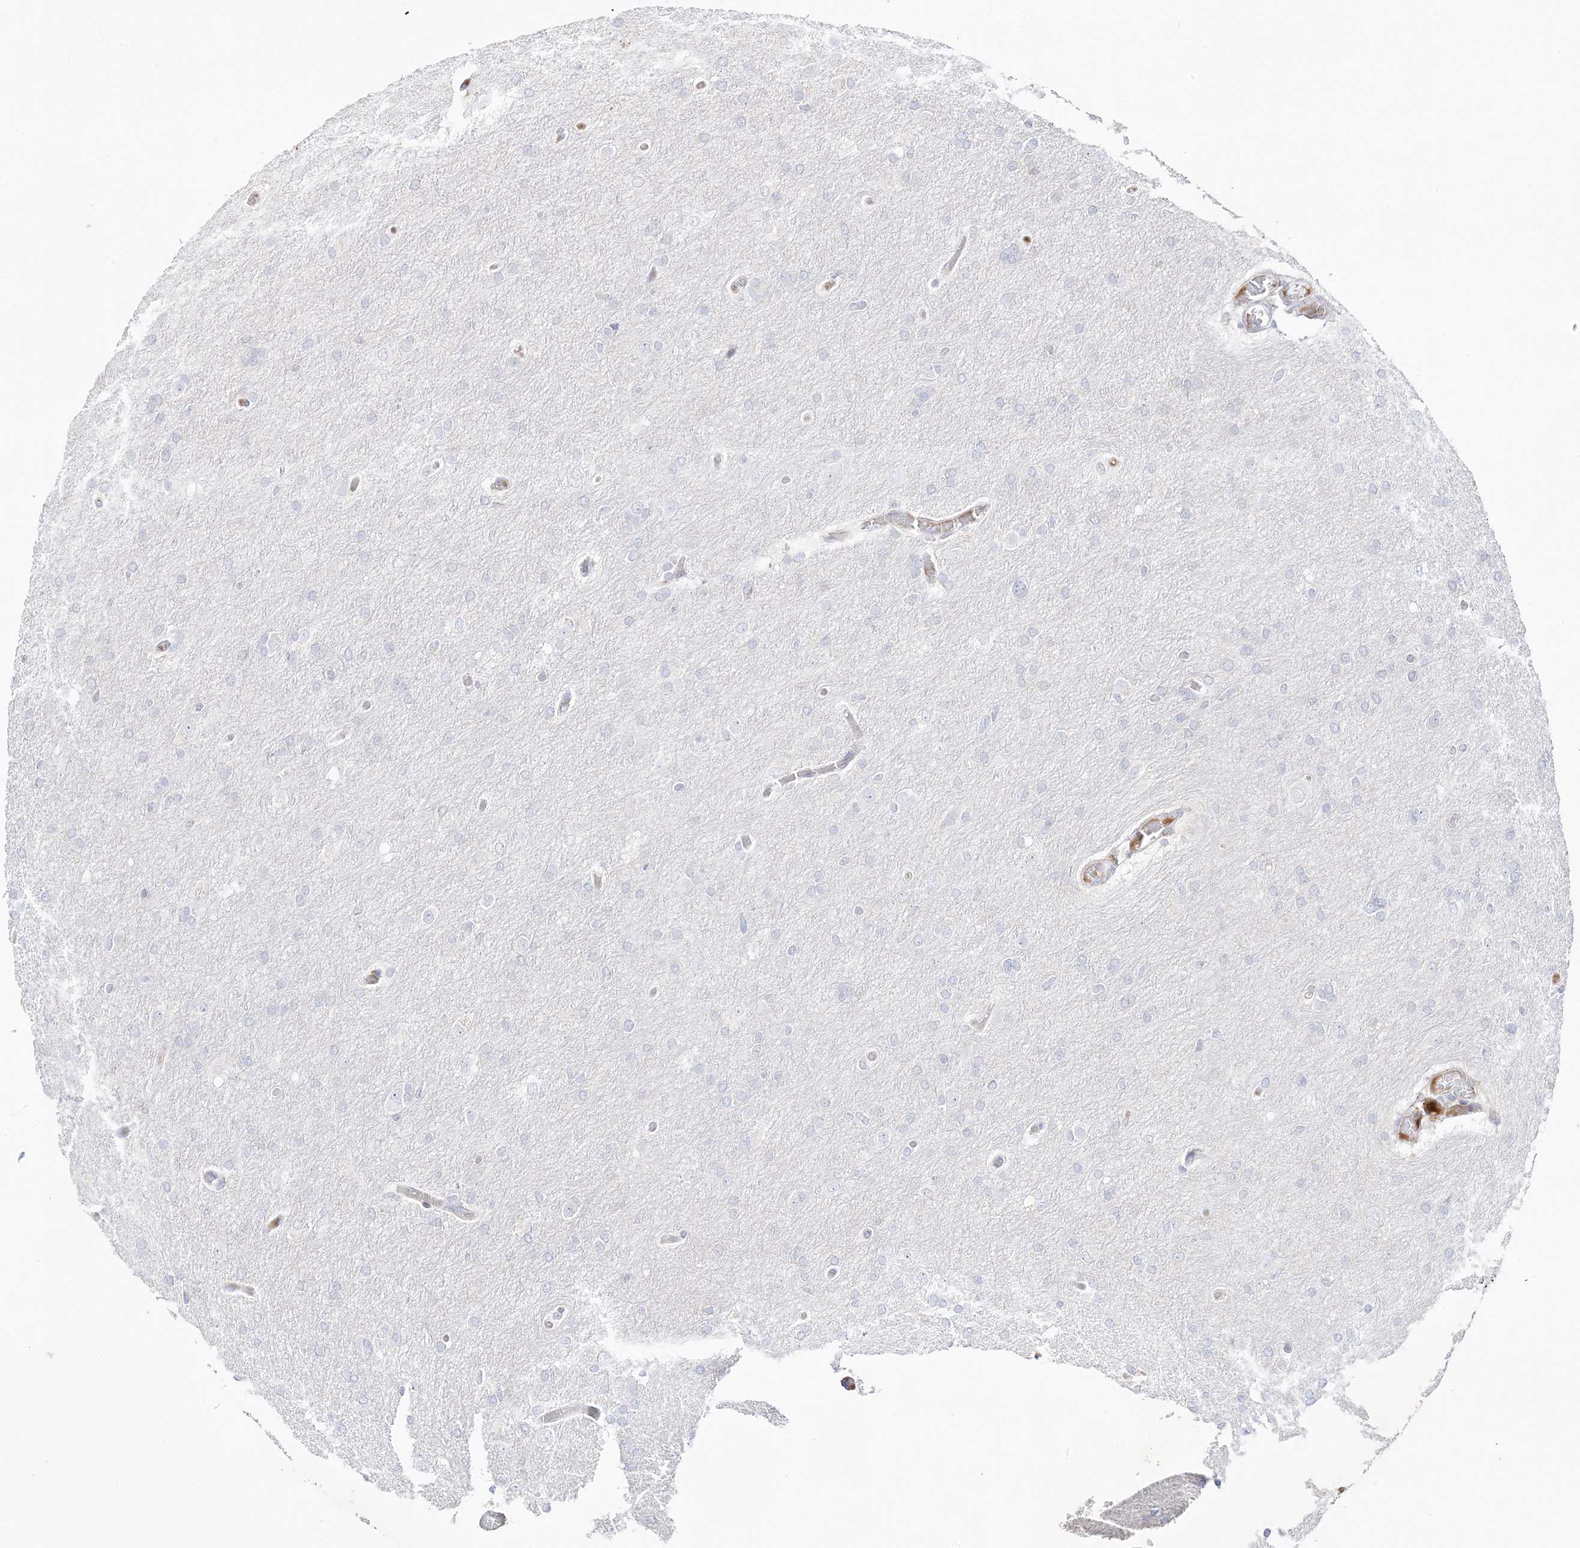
{"staining": {"intensity": "negative", "quantity": "none", "location": "none"}, "tissue": "glioma", "cell_type": "Tumor cells", "image_type": "cancer", "snomed": [{"axis": "morphology", "description": "Glioma, malignant, High grade"}, {"axis": "topography", "description": "Cerebral cortex"}], "caption": "An image of malignant glioma (high-grade) stained for a protein demonstrates no brown staining in tumor cells.", "gene": "TRANK1", "patient": {"sex": "female", "age": 36}}